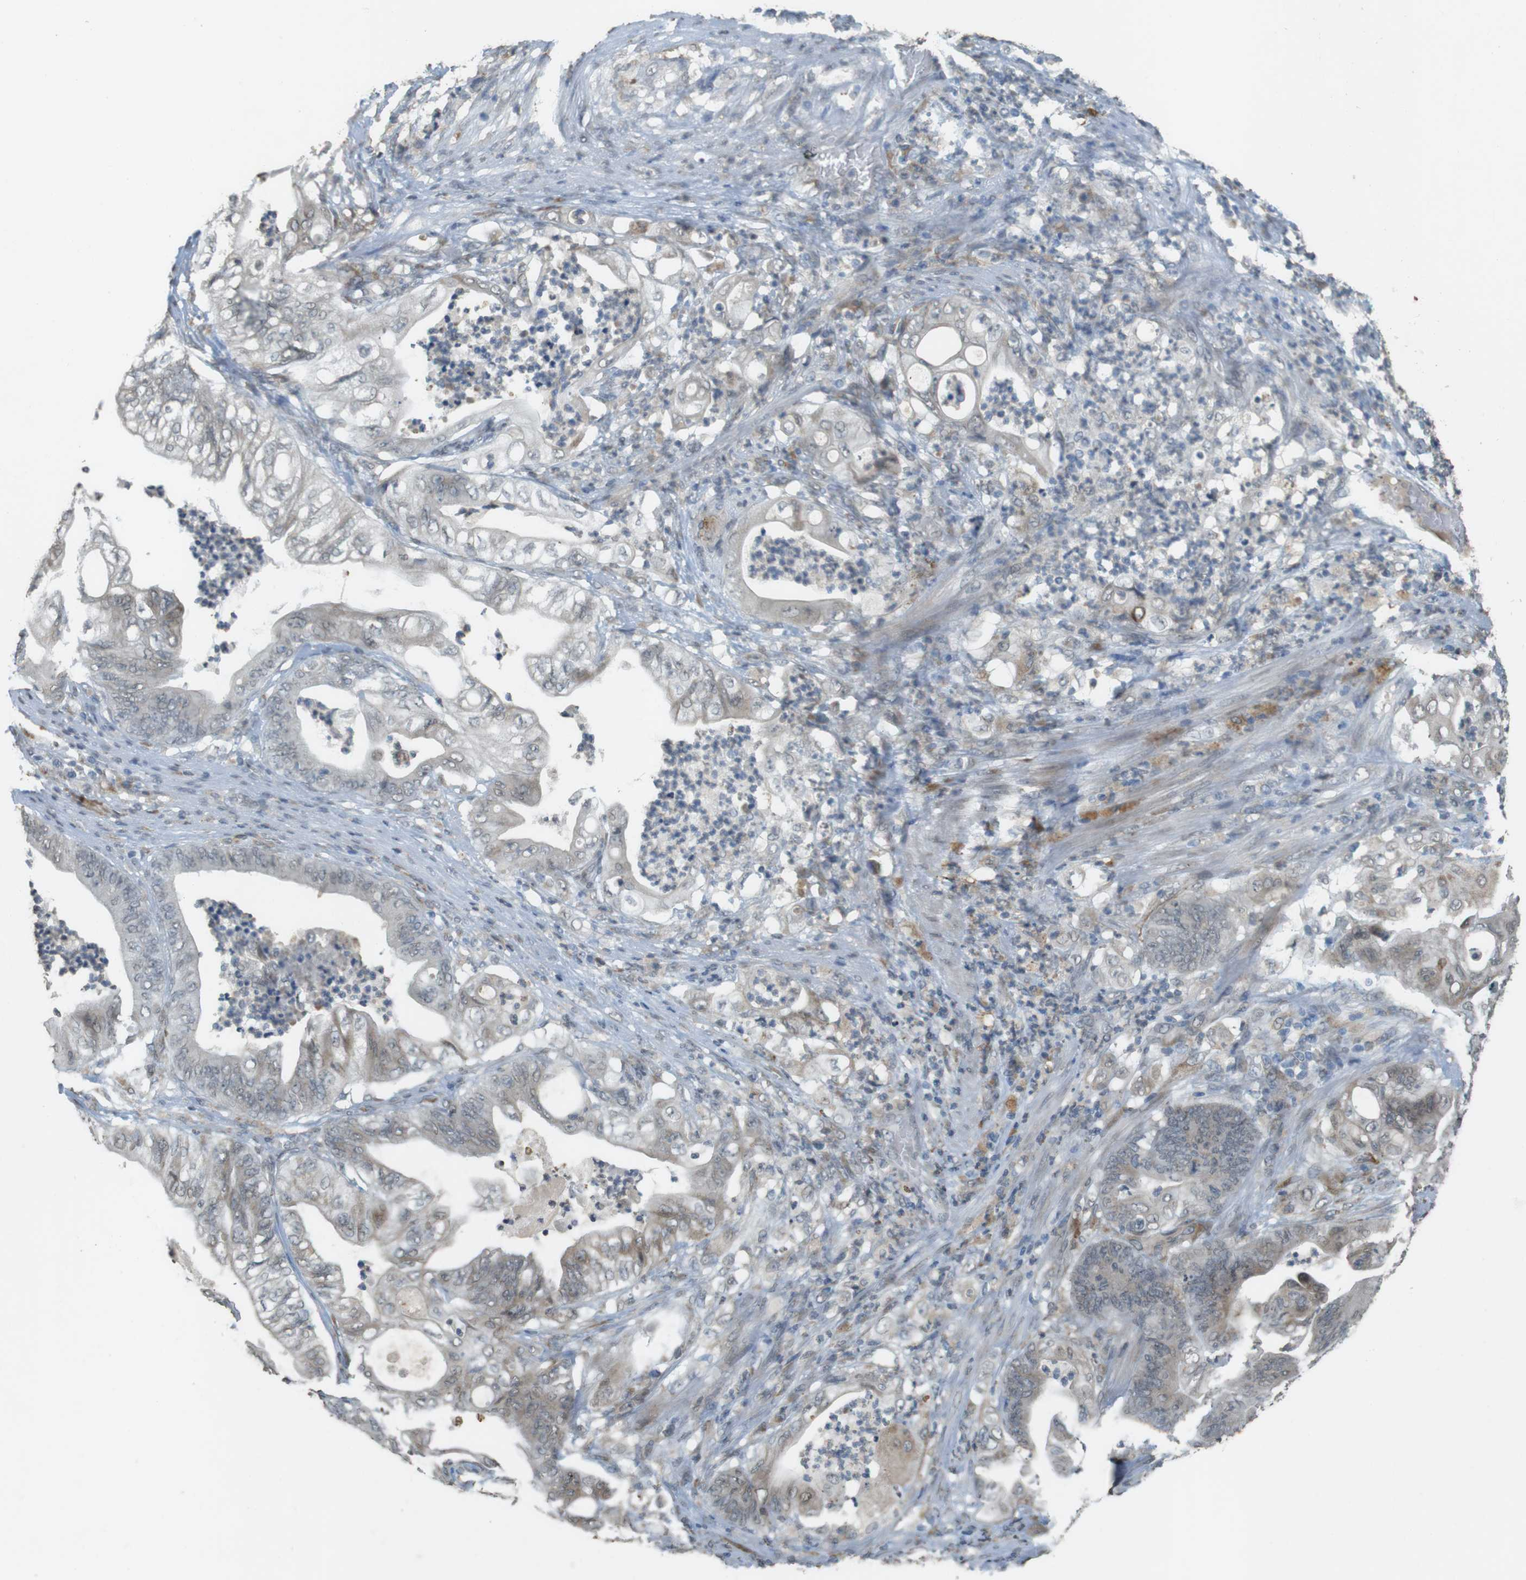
{"staining": {"intensity": "weak", "quantity": "<25%", "location": "cytoplasmic/membranous"}, "tissue": "stomach cancer", "cell_type": "Tumor cells", "image_type": "cancer", "snomed": [{"axis": "morphology", "description": "Adenocarcinoma, NOS"}, {"axis": "topography", "description": "Stomach"}], "caption": "The histopathology image demonstrates no staining of tumor cells in stomach cancer. (DAB (3,3'-diaminobenzidine) IHC visualized using brightfield microscopy, high magnification).", "gene": "FZD10", "patient": {"sex": "female", "age": 73}}